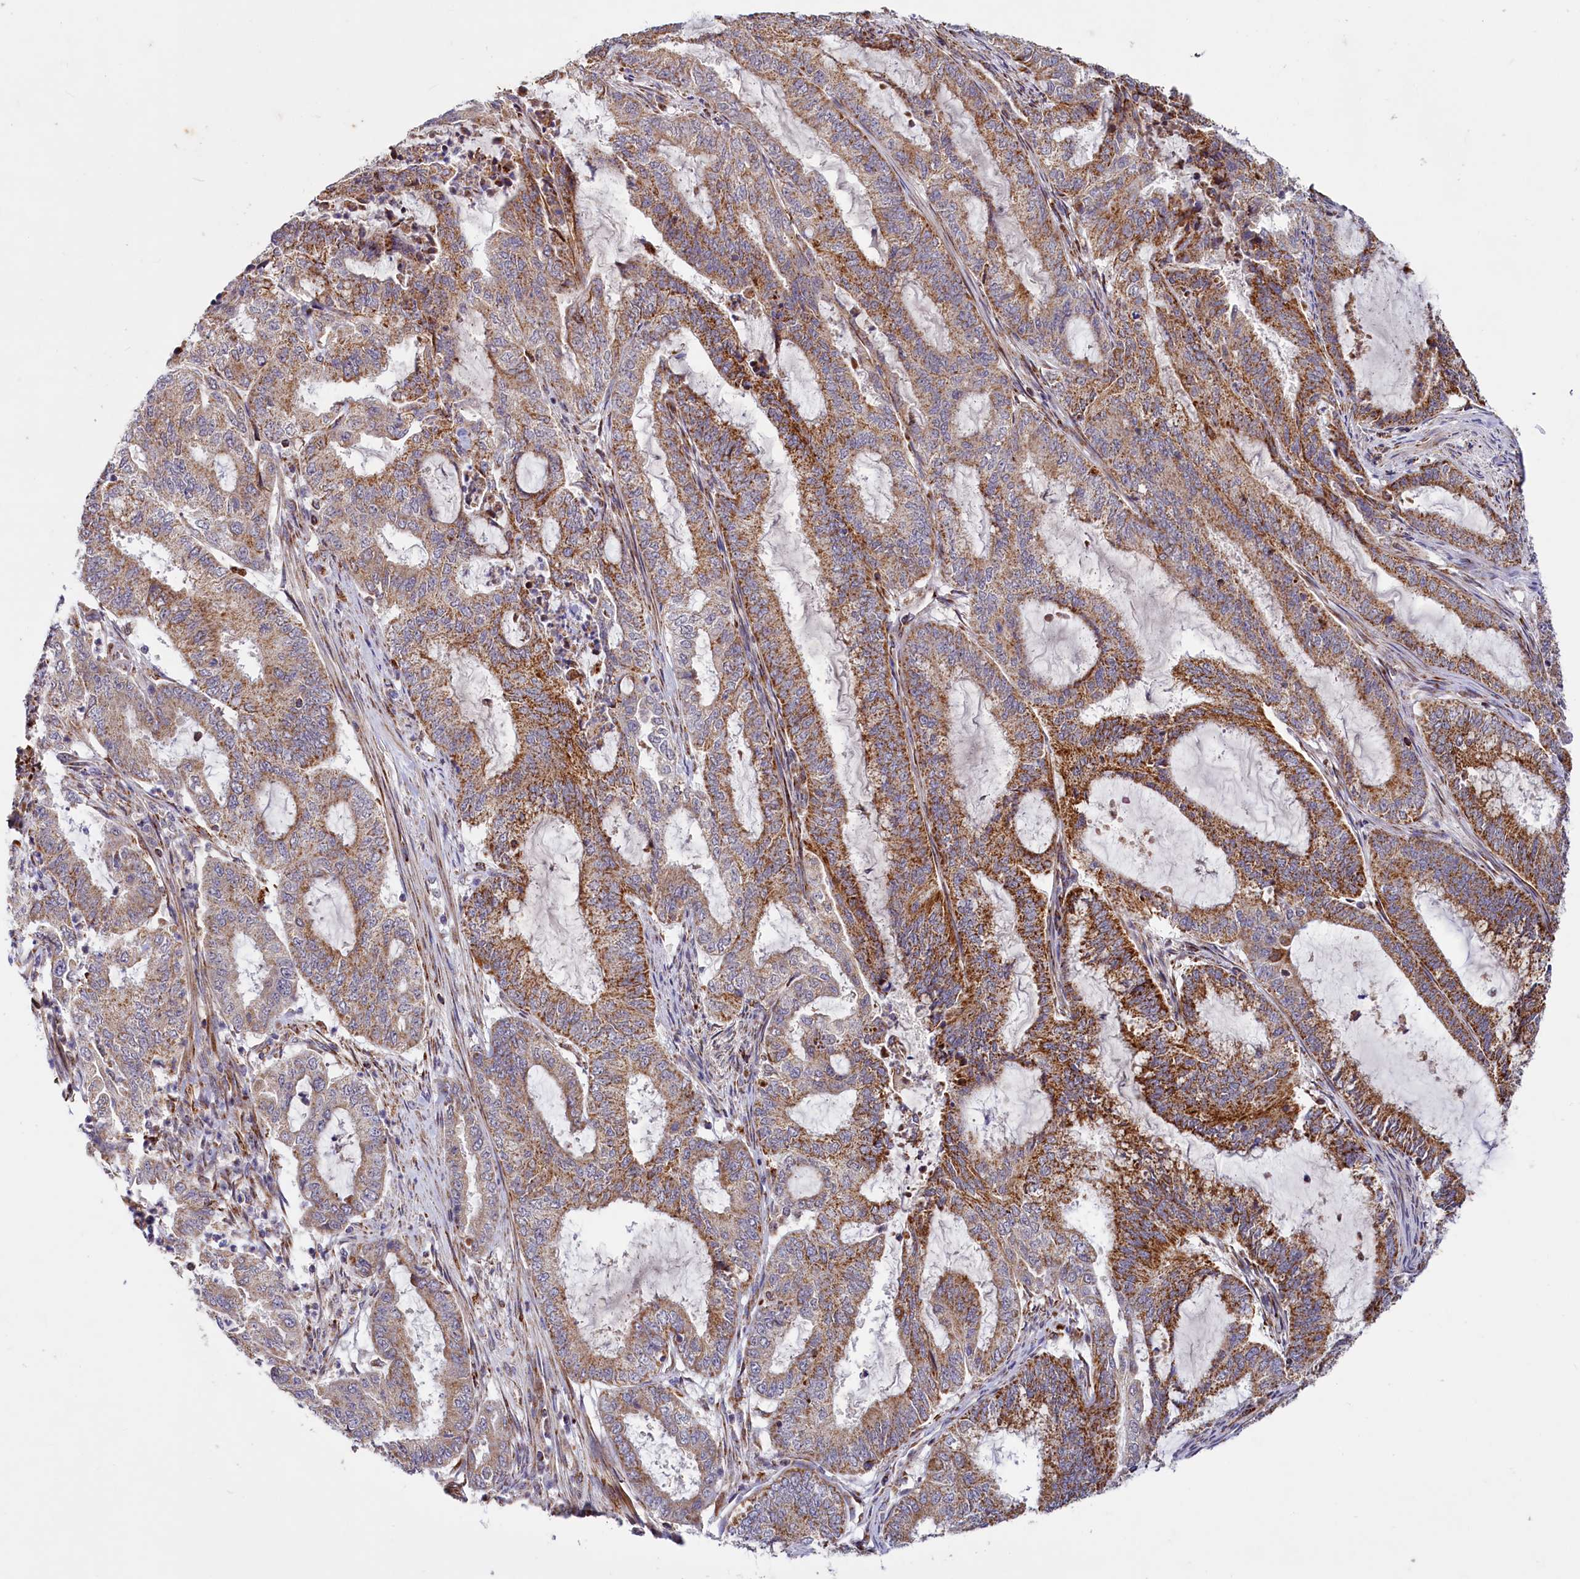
{"staining": {"intensity": "moderate", "quantity": ">75%", "location": "cytoplasmic/membranous"}, "tissue": "endometrial cancer", "cell_type": "Tumor cells", "image_type": "cancer", "snomed": [{"axis": "morphology", "description": "Adenocarcinoma, NOS"}, {"axis": "topography", "description": "Endometrium"}], "caption": "High-power microscopy captured an immunohistochemistry image of endometrial adenocarcinoma, revealing moderate cytoplasmic/membranous expression in approximately >75% of tumor cells.", "gene": "DYNC2H1", "patient": {"sex": "female", "age": 51}}